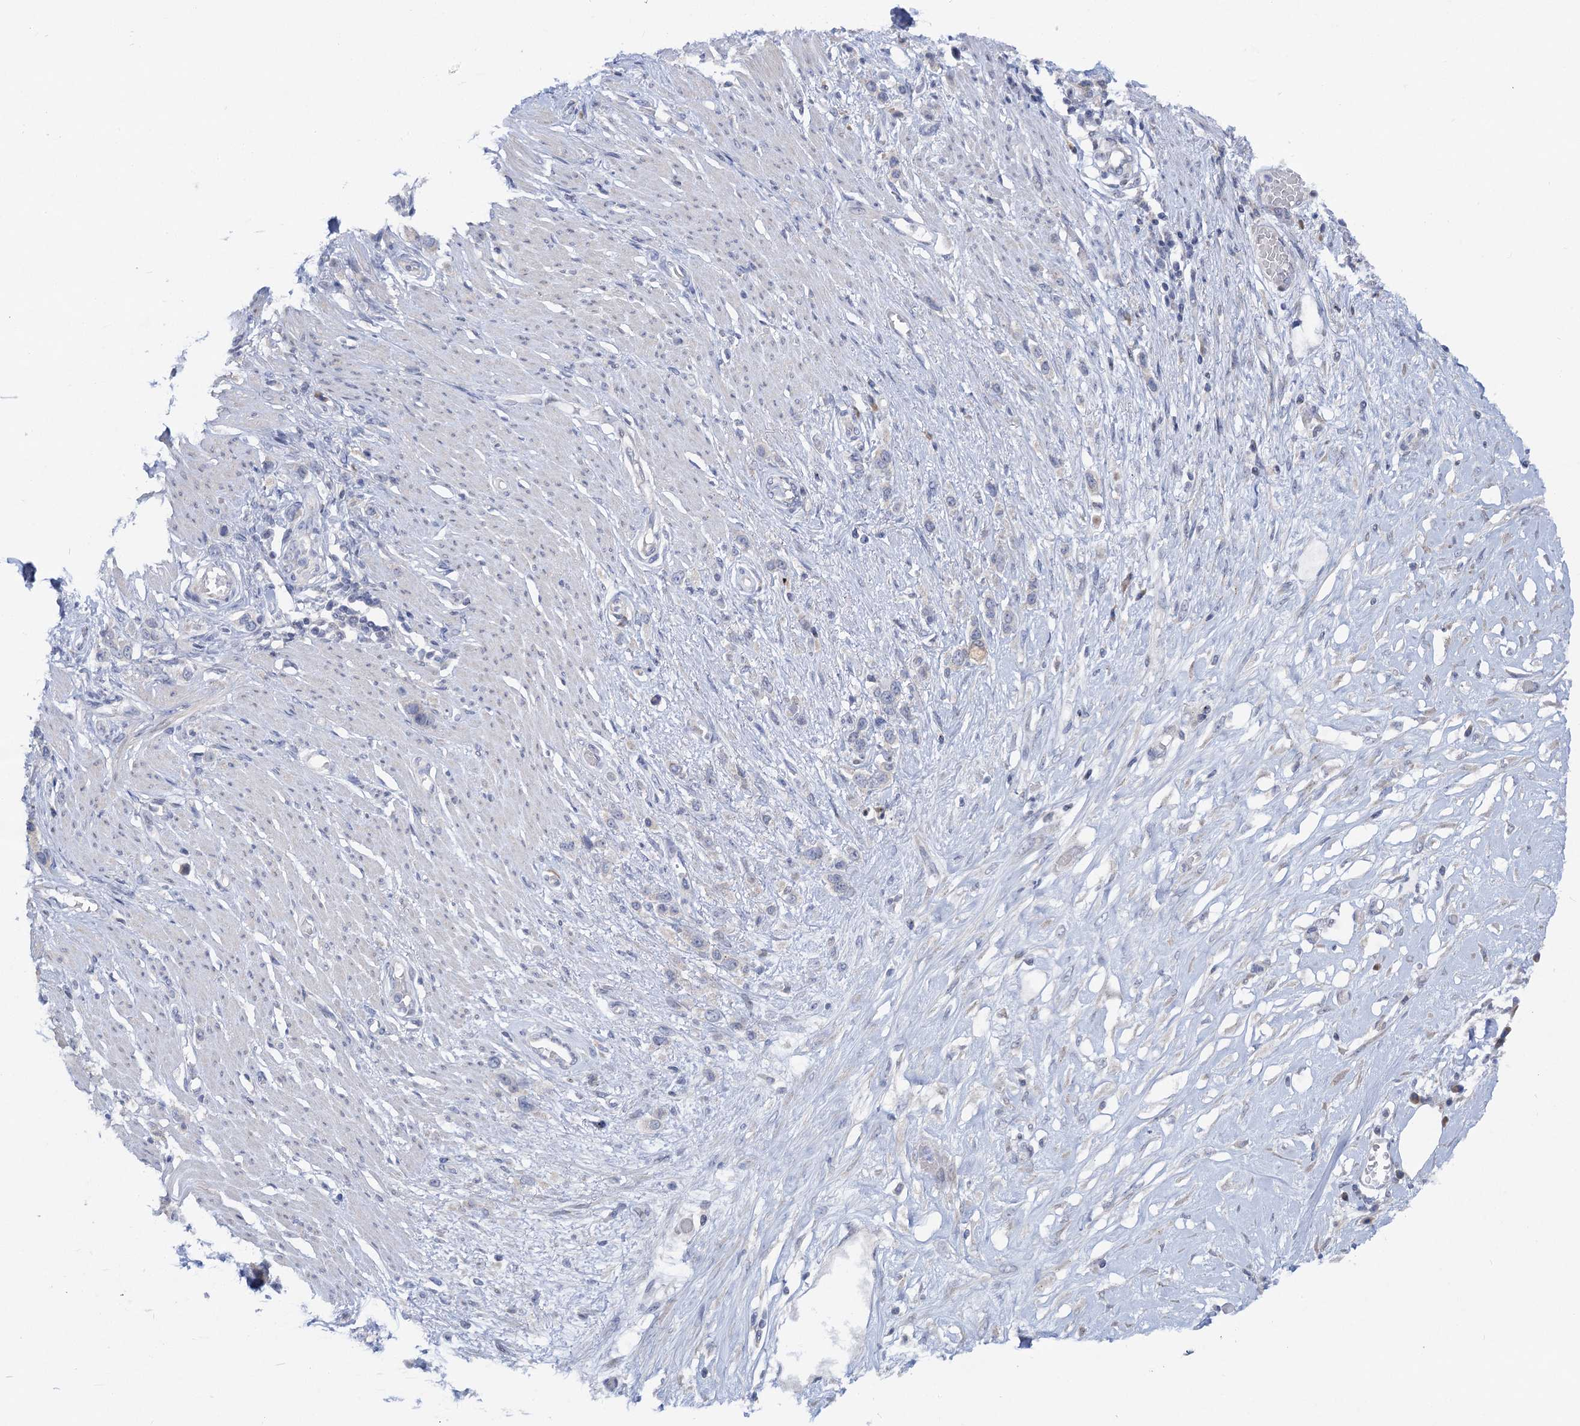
{"staining": {"intensity": "negative", "quantity": "none", "location": "none"}, "tissue": "stomach cancer", "cell_type": "Tumor cells", "image_type": "cancer", "snomed": [{"axis": "morphology", "description": "Adenocarcinoma, NOS"}, {"axis": "morphology", "description": "Adenocarcinoma, High grade"}, {"axis": "topography", "description": "Stomach, upper"}, {"axis": "topography", "description": "Stomach, lower"}], "caption": "Immunohistochemical staining of human stomach cancer exhibits no significant expression in tumor cells. (DAB (3,3'-diaminobenzidine) IHC with hematoxylin counter stain).", "gene": "QPCTL", "patient": {"sex": "female", "age": 65}}